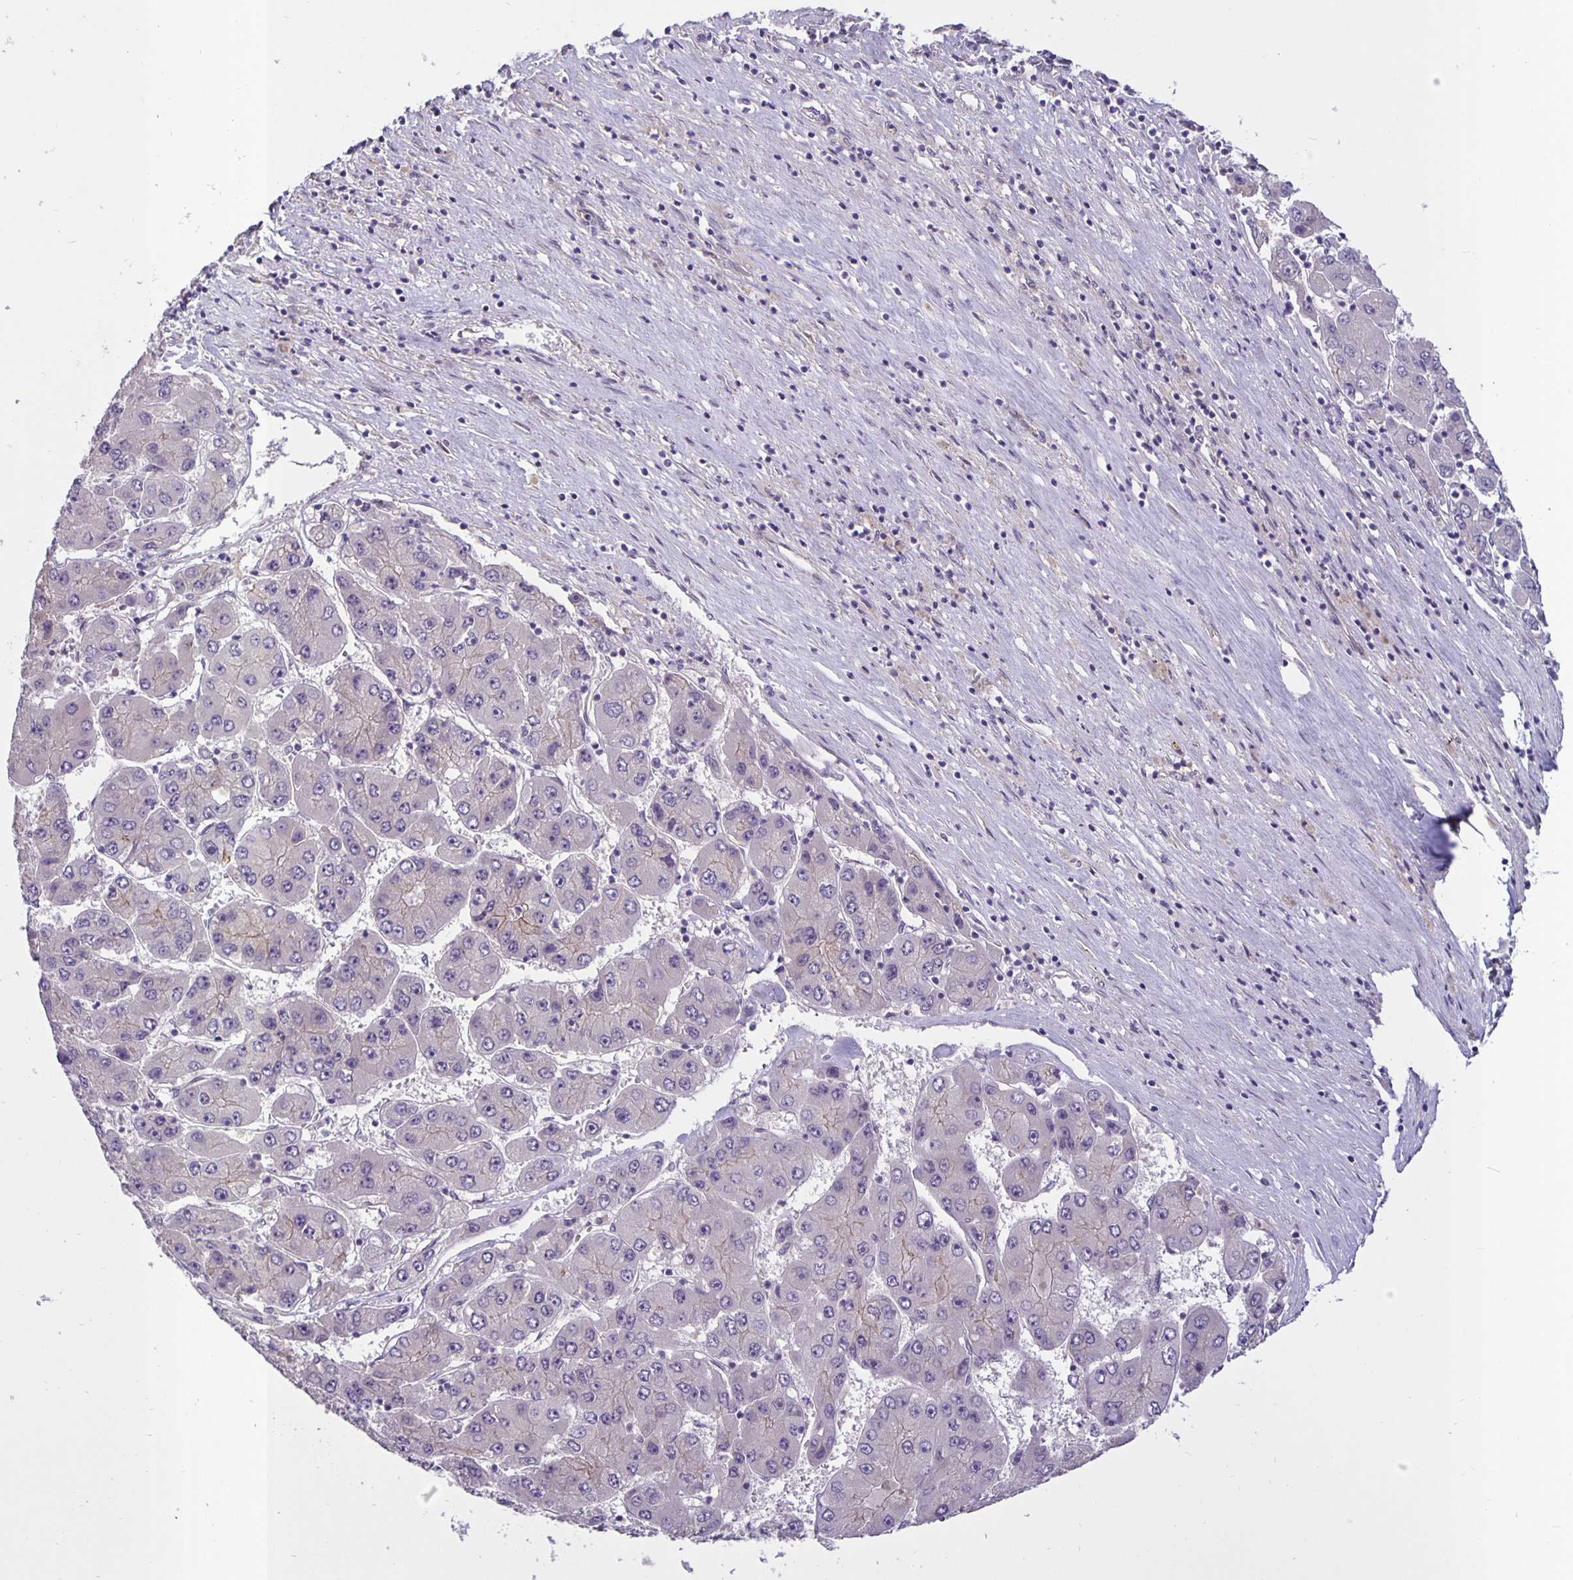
{"staining": {"intensity": "negative", "quantity": "none", "location": "none"}, "tissue": "liver cancer", "cell_type": "Tumor cells", "image_type": "cancer", "snomed": [{"axis": "morphology", "description": "Carcinoma, Hepatocellular, NOS"}, {"axis": "topography", "description": "Liver"}], "caption": "Immunohistochemical staining of human liver hepatocellular carcinoma demonstrates no significant staining in tumor cells.", "gene": "ARVCF", "patient": {"sex": "female", "age": 61}}